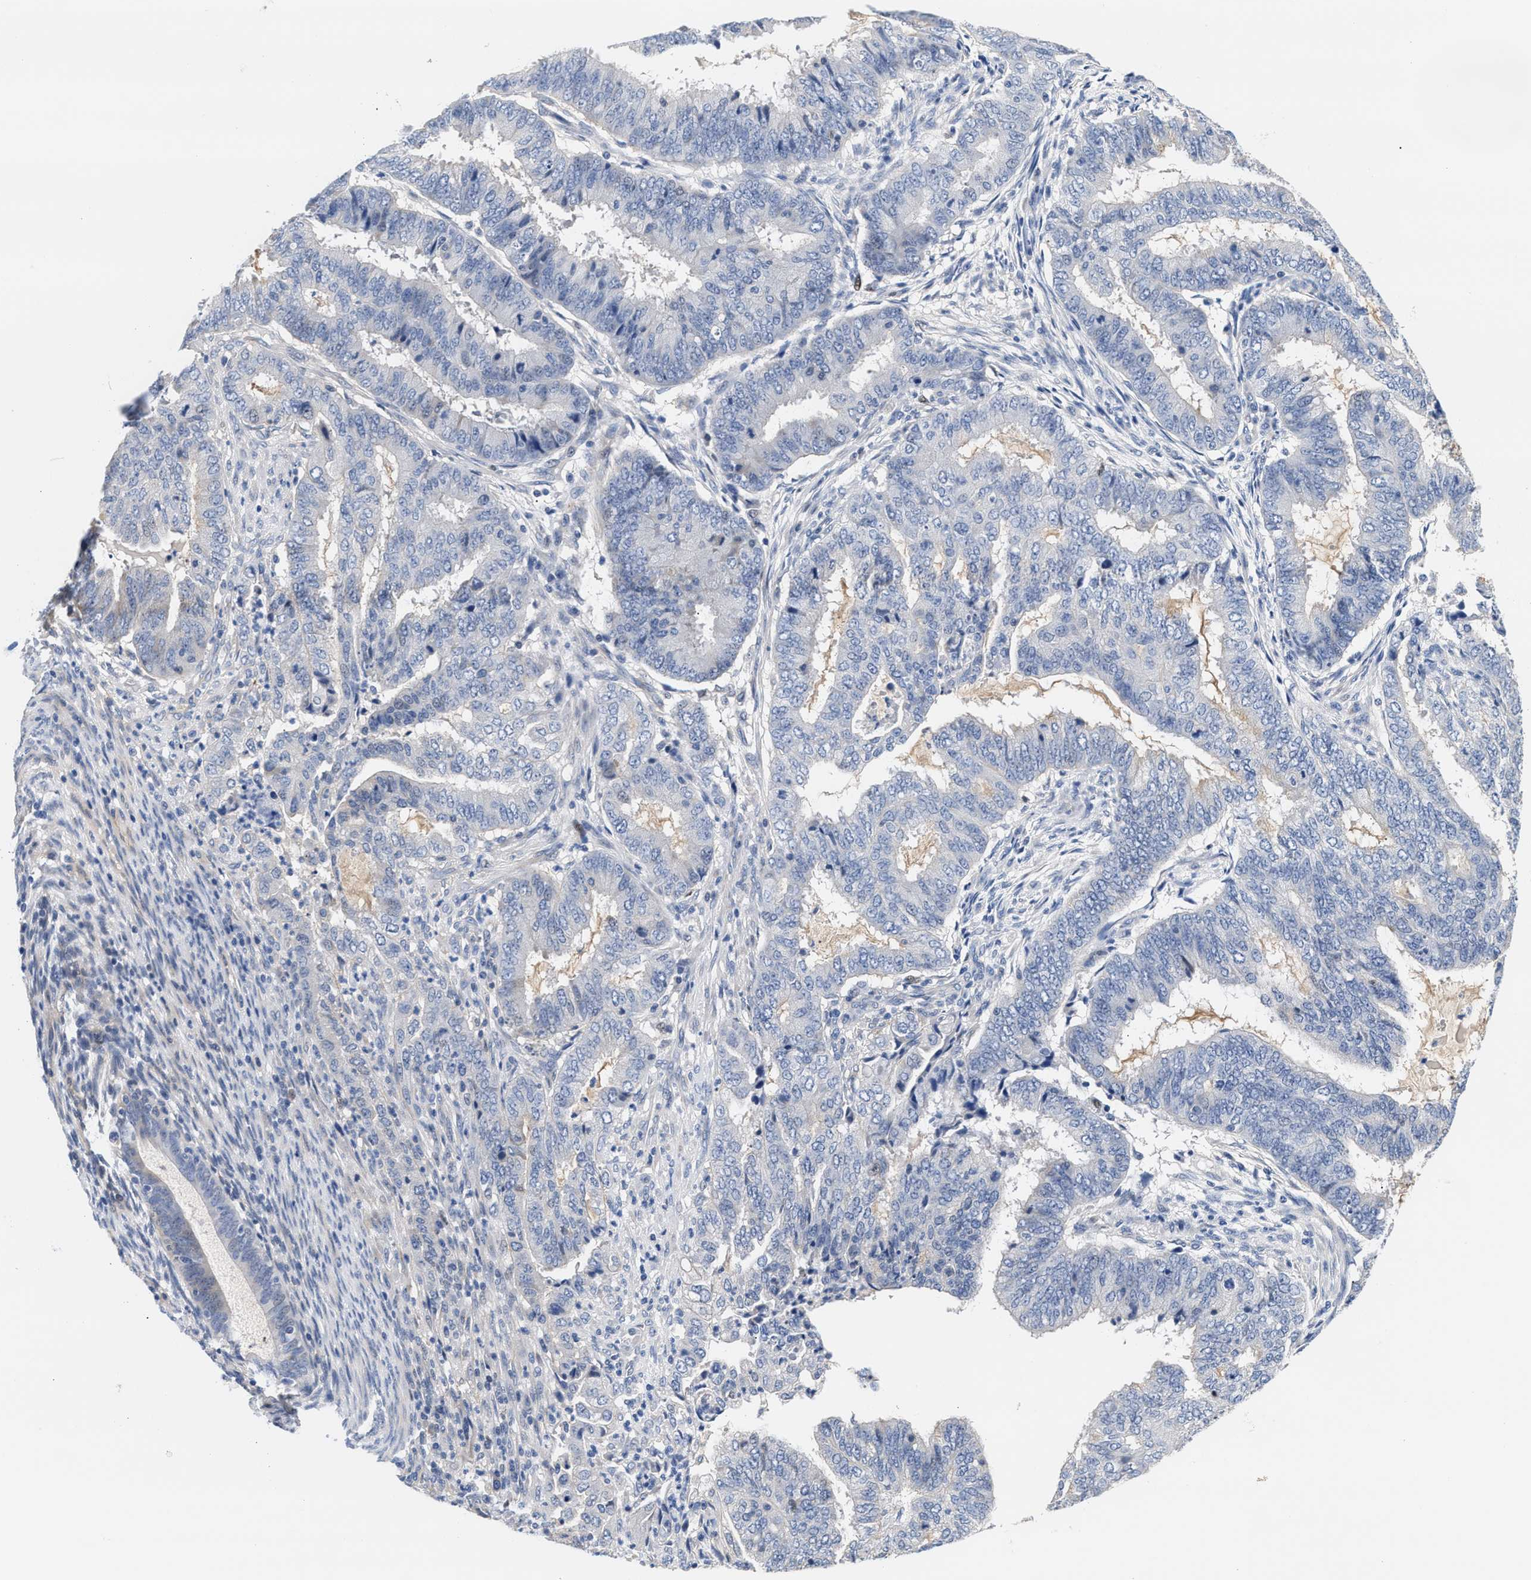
{"staining": {"intensity": "negative", "quantity": "none", "location": "none"}, "tissue": "endometrial cancer", "cell_type": "Tumor cells", "image_type": "cancer", "snomed": [{"axis": "morphology", "description": "Adenocarcinoma, NOS"}, {"axis": "topography", "description": "Endometrium"}], "caption": "Immunohistochemistry (IHC) histopathology image of human adenocarcinoma (endometrial) stained for a protein (brown), which demonstrates no positivity in tumor cells. (DAB immunohistochemistry with hematoxylin counter stain).", "gene": "ACTL7B", "patient": {"sex": "female", "age": 51}}